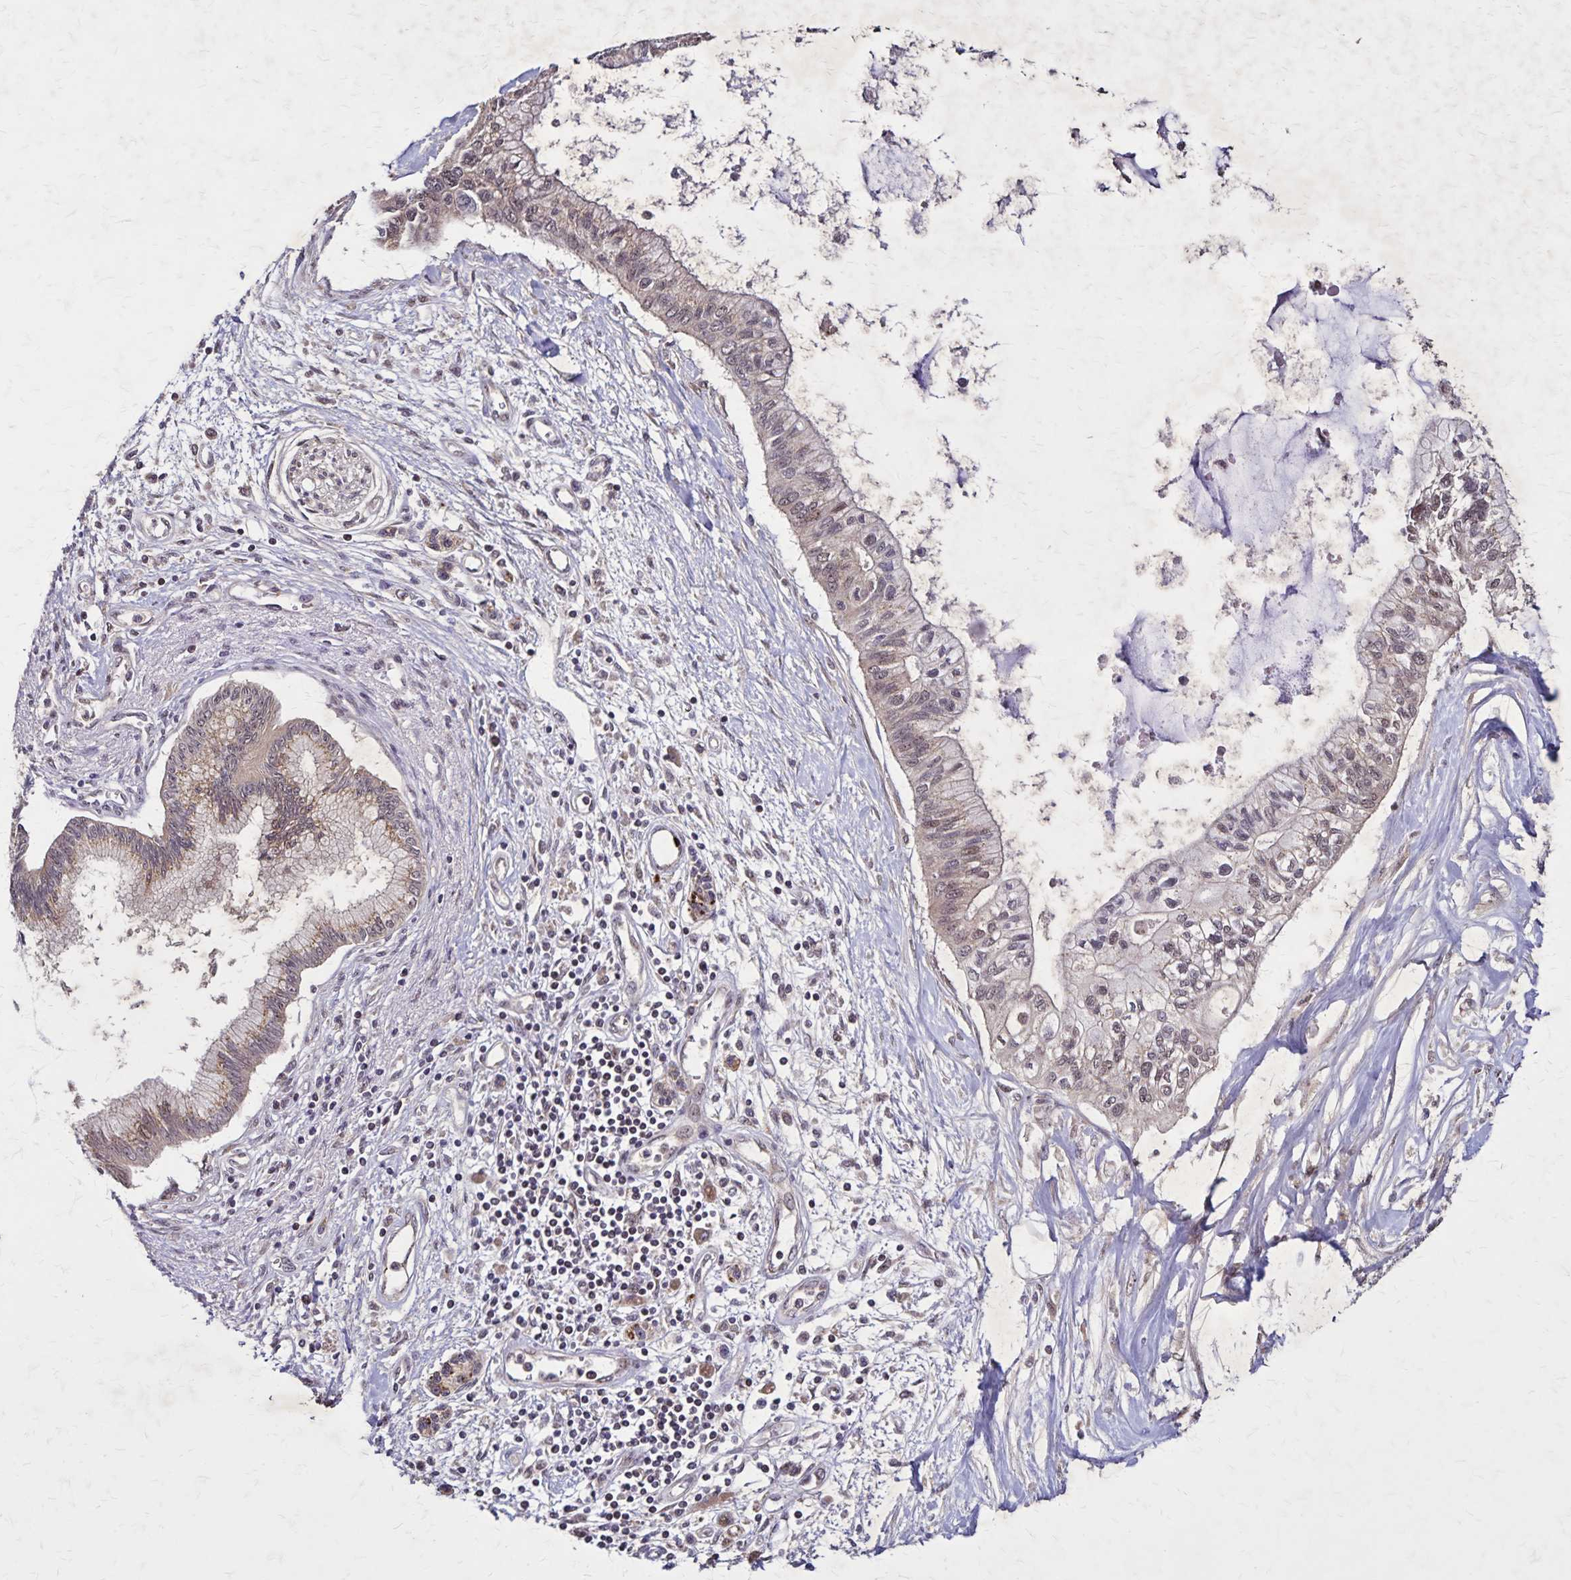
{"staining": {"intensity": "weak", "quantity": "<25%", "location": "cytoplasmic/membranous,nuclear"}, "tissue": "pancreatic cancer", "cell_type": "Tumor cells", "image_type": "cancer", "snomed": [{"axis": "morphology", "description": "Adenocarcinoma, NOS"}, {"axis": "topography", "description": "Pancreas"}], "caption": "This image is of pancreatic cancer stained with immunohistochemistry to label a protein in brown with the nuclei are counter-stained blue. There is no positivity in tumor cells.", "gene": "NFS1", "patient": {"sex": "female", "age": 77}}